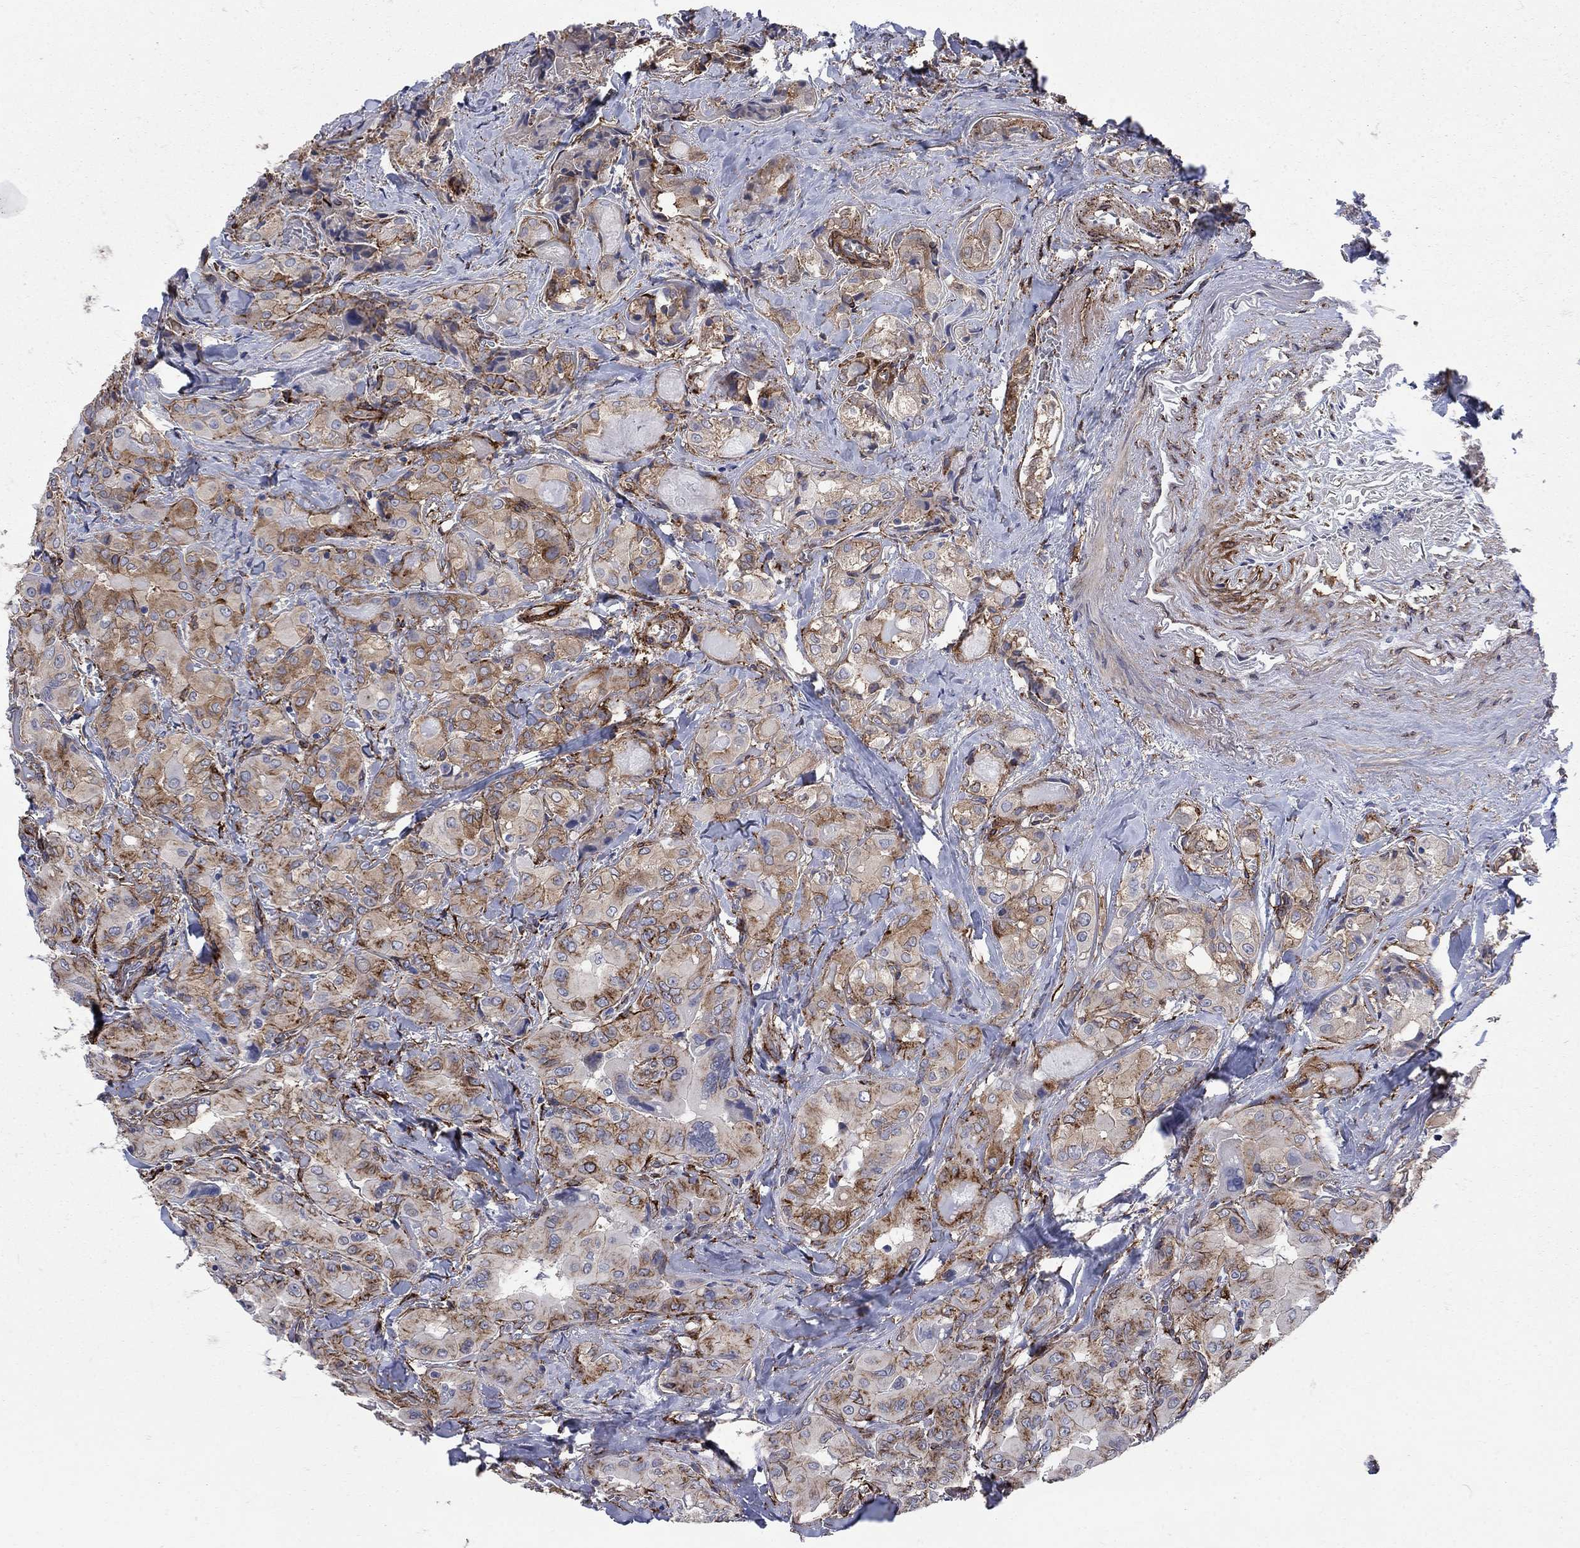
{"staining": {"intensity": "moderate", "quantity": ">75%", "location": "cytoplasmic/membranous"}, "tissue": "thyroid cancer", "cell_type": "Tumor cells", "image_type": "cancer", "snomed": [{"axis": "morphology", "description": "Normal tissue, NOS"}, {"axis": "morphology", "description": "Papillary adenocarcinoma, NOS"}, {"axis": "topography", "description": "Thyroid gland"}], "caption": "An IHC micrograph of tumor tissue is shown. Protein staining in brown highlights moderate cytoplasmic/membranous positivity in thyroid papillary adenocarcinoma within tumor cells.", "gene": "SEPTIN8", "patient": {"sex": "female", "age": 66}}